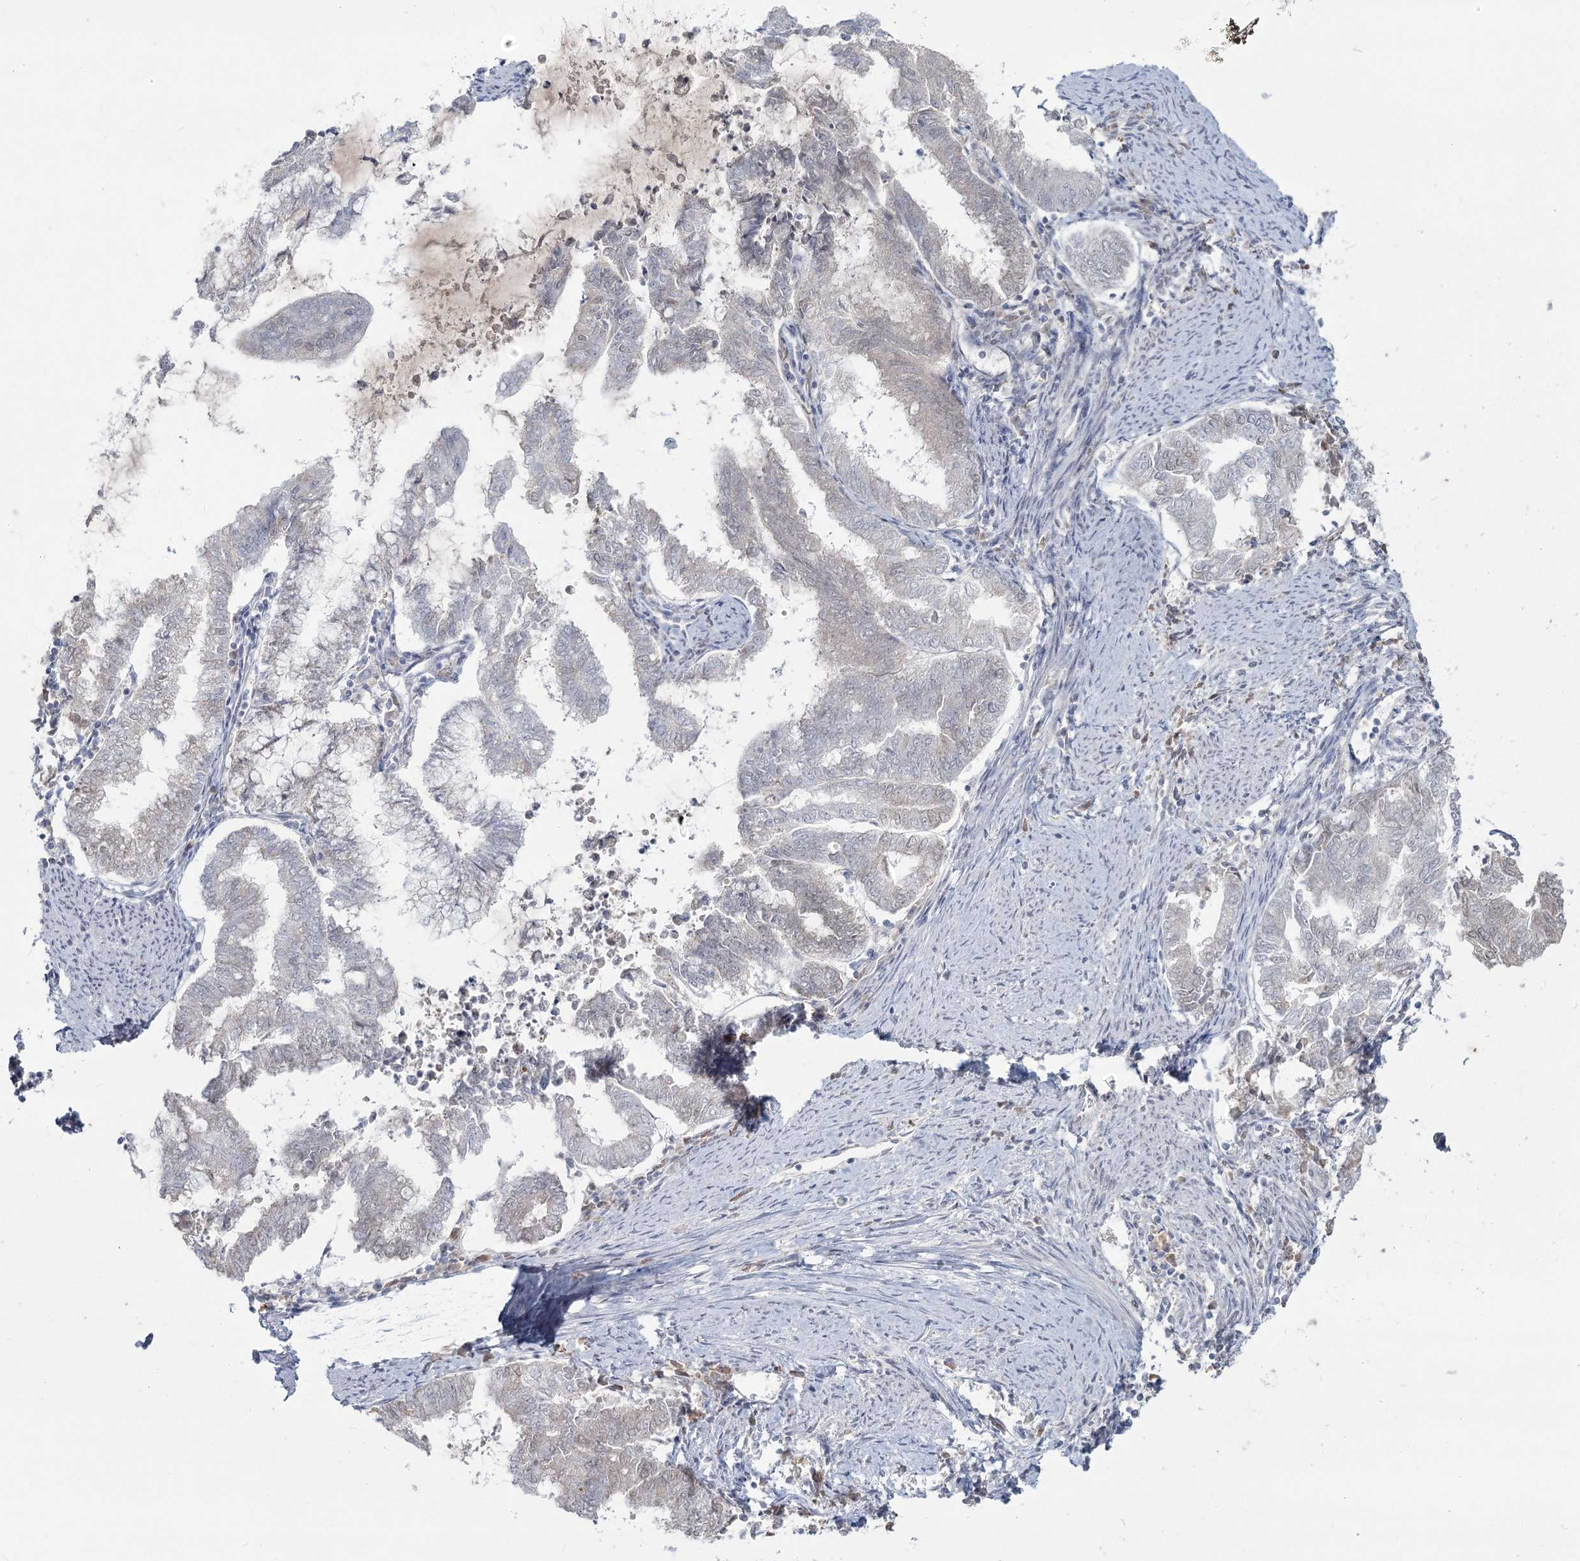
{"staining": {"intensity": "negative", "quantity": "none", "location": "none"}, "tissue": "endometrial cancer", "cell_type": "Tumor cells", "image_type": "cancer", "snomed": [{"axis": "morphology", "description": "Adenocarcinoma, NOS"}, {"axis": "topography", "description": "Endometrium"}], "caption": "Human endometrial cancer stained for a protein using IHC displays no staining in tumor cells.", "gene": "LY6G5C", "patient": {"sex": "female", "age": 79}}